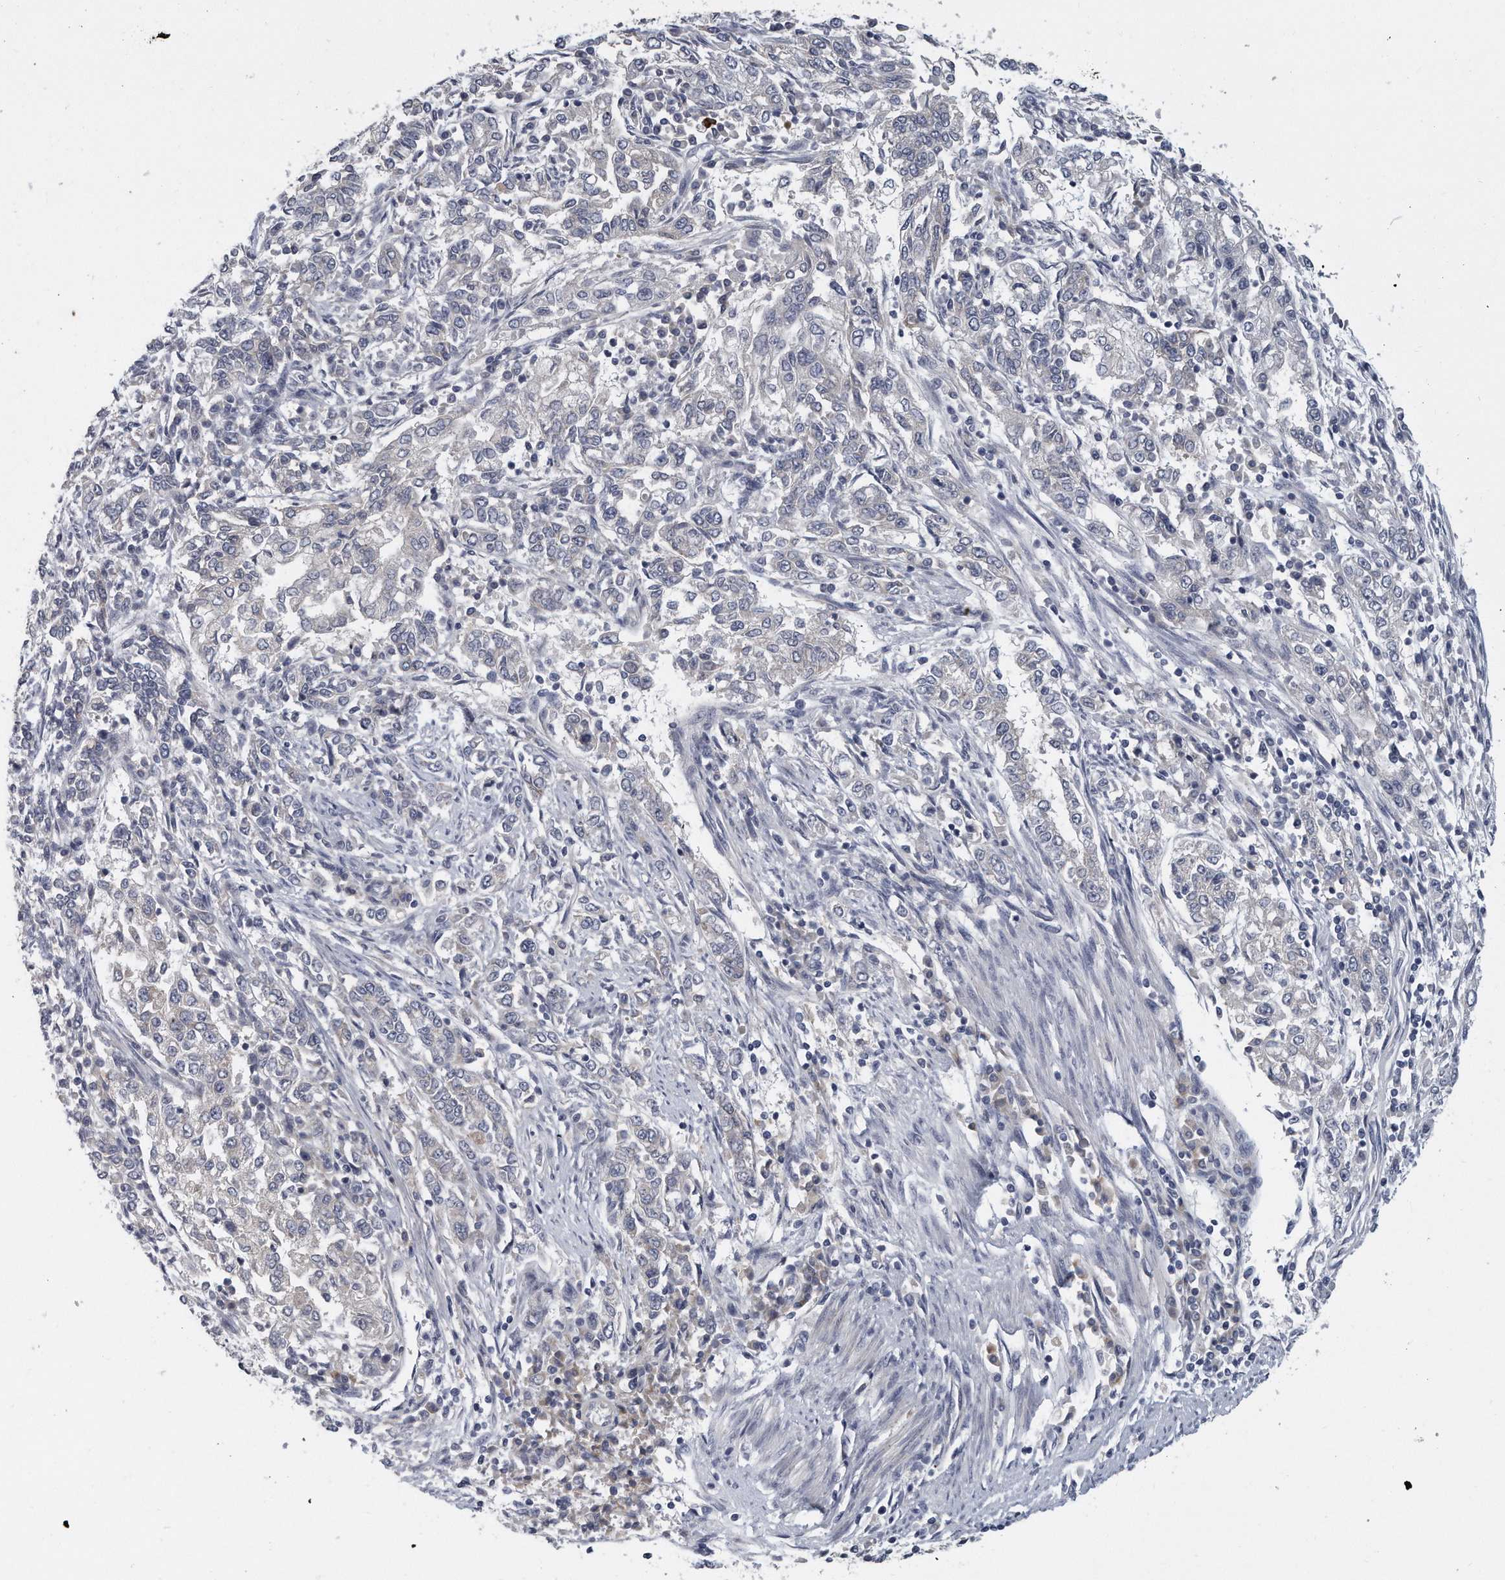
{"staining": {"intensity": "negative", "quantity": "none", "location": "none"}, "tissue": "endometrial cancer", "cell_type": "Tumor cells", "image_type": "cancer", "snomed": [{"axis": "morphology", "description": "Adenocarcinoma, NOS"}, {"axis": "topography", "description": "Endometrium"}], "caption": "Immunohistochemistry of endometrial cancer (adenocarcinoma) reveals no staining in tumor cells. The staining is performed using DAB (3,3'-diaminobenzidine) brown chromogen with nuclei counter-stained in using hematoxylin.", "gene": "PLEKHA6", "patient": {"sex": "female", "age": 49}}